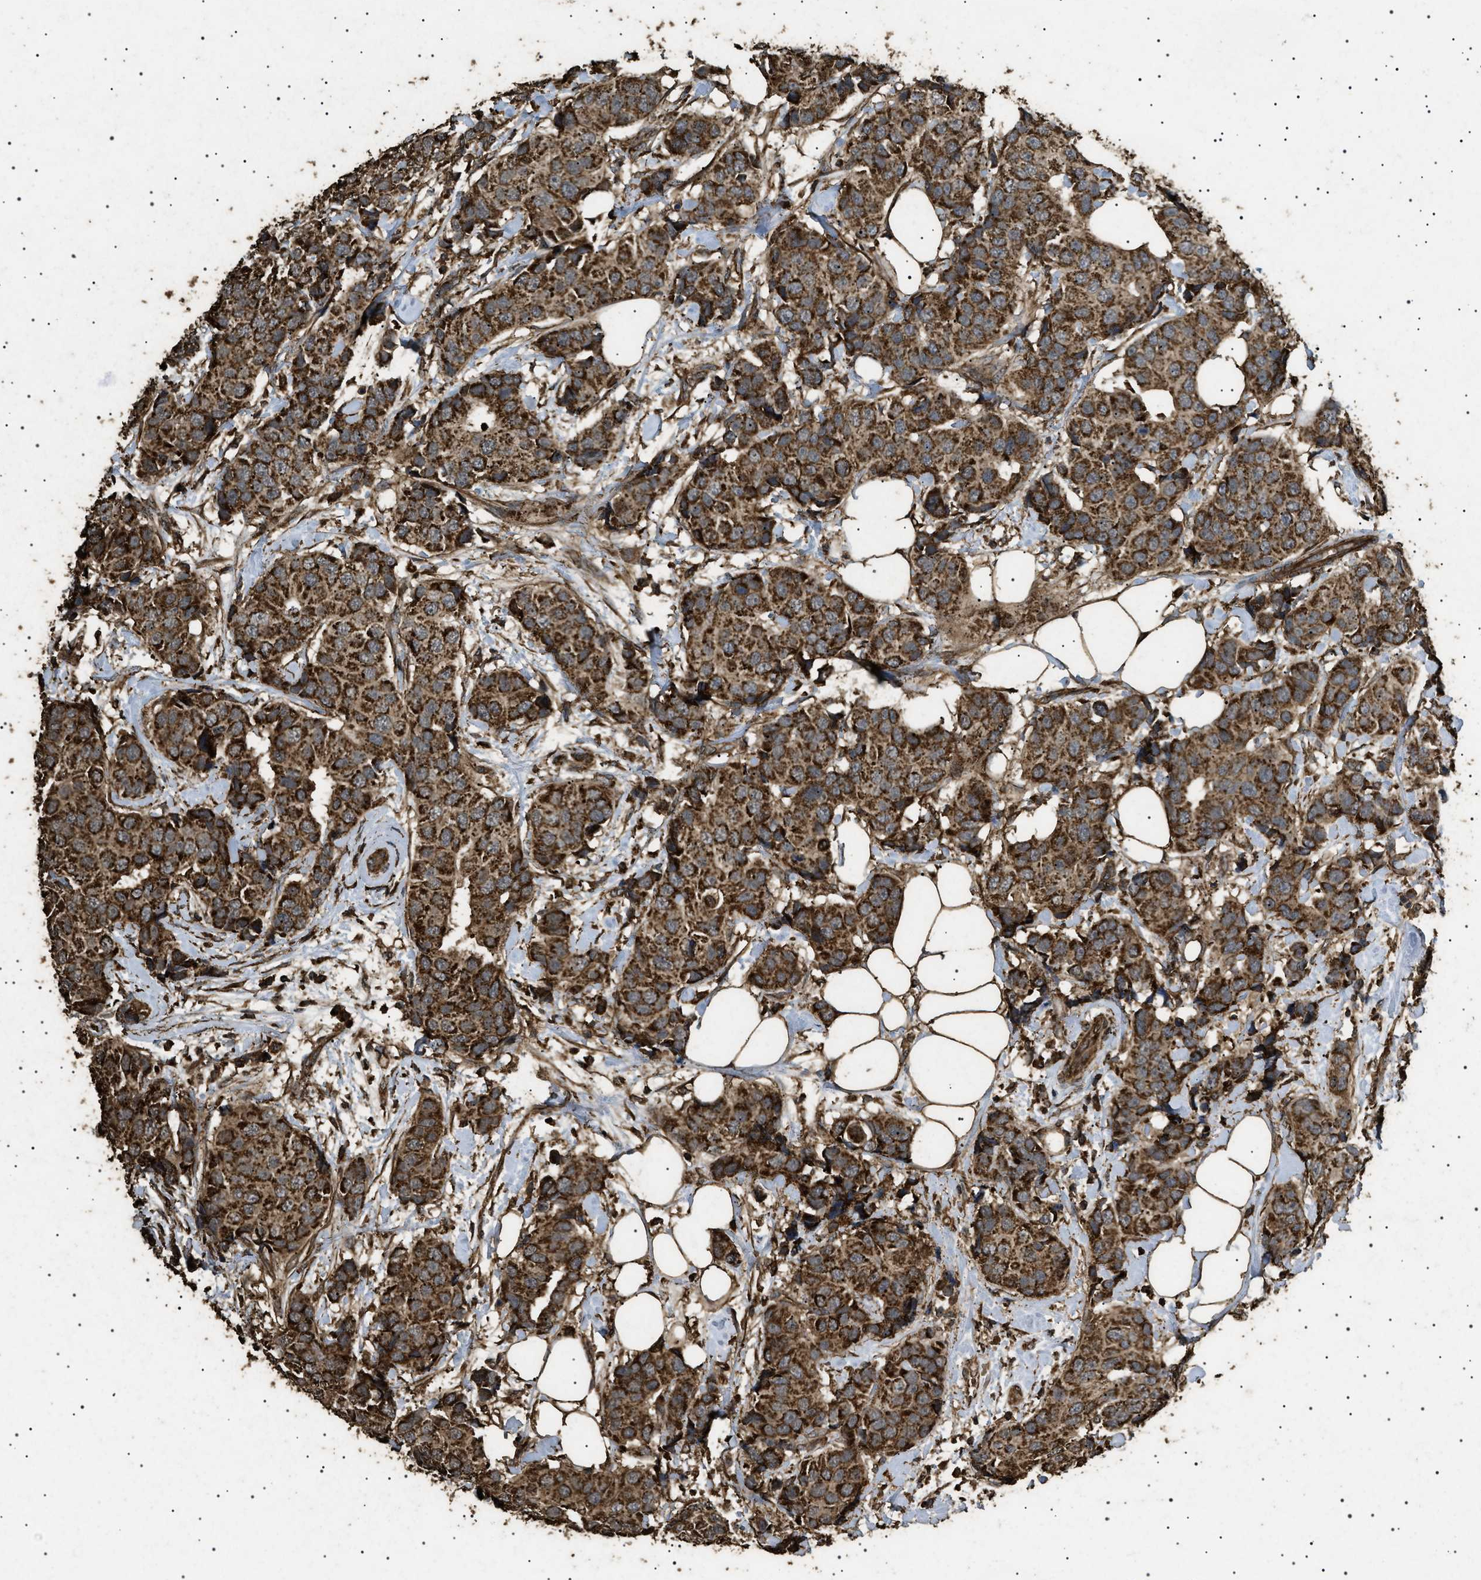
{"staining": {"intensity": "strong", "quantity": ">75%", "location": "cytoplasmic/membranous"}, "tissue": "breast cancer", "cell_type": "Tumor cells", "image_type": "cancer", "snomed": [{"axis": "morphology", "description": "Normal tissue, NOS"}, {"axis": "morphology", "description": "Duct carcinoma"}, {"axis": "topography", "description": "Breast"}], "caption": "Protein analysis of breast cancer (intraductal carcinoma) tissue shows strong cytoplasmic/membranous staining in approximately >75% of tumor cells.", "gene": "CYRIA", "patient": {"sex": "female", "age": 39}}